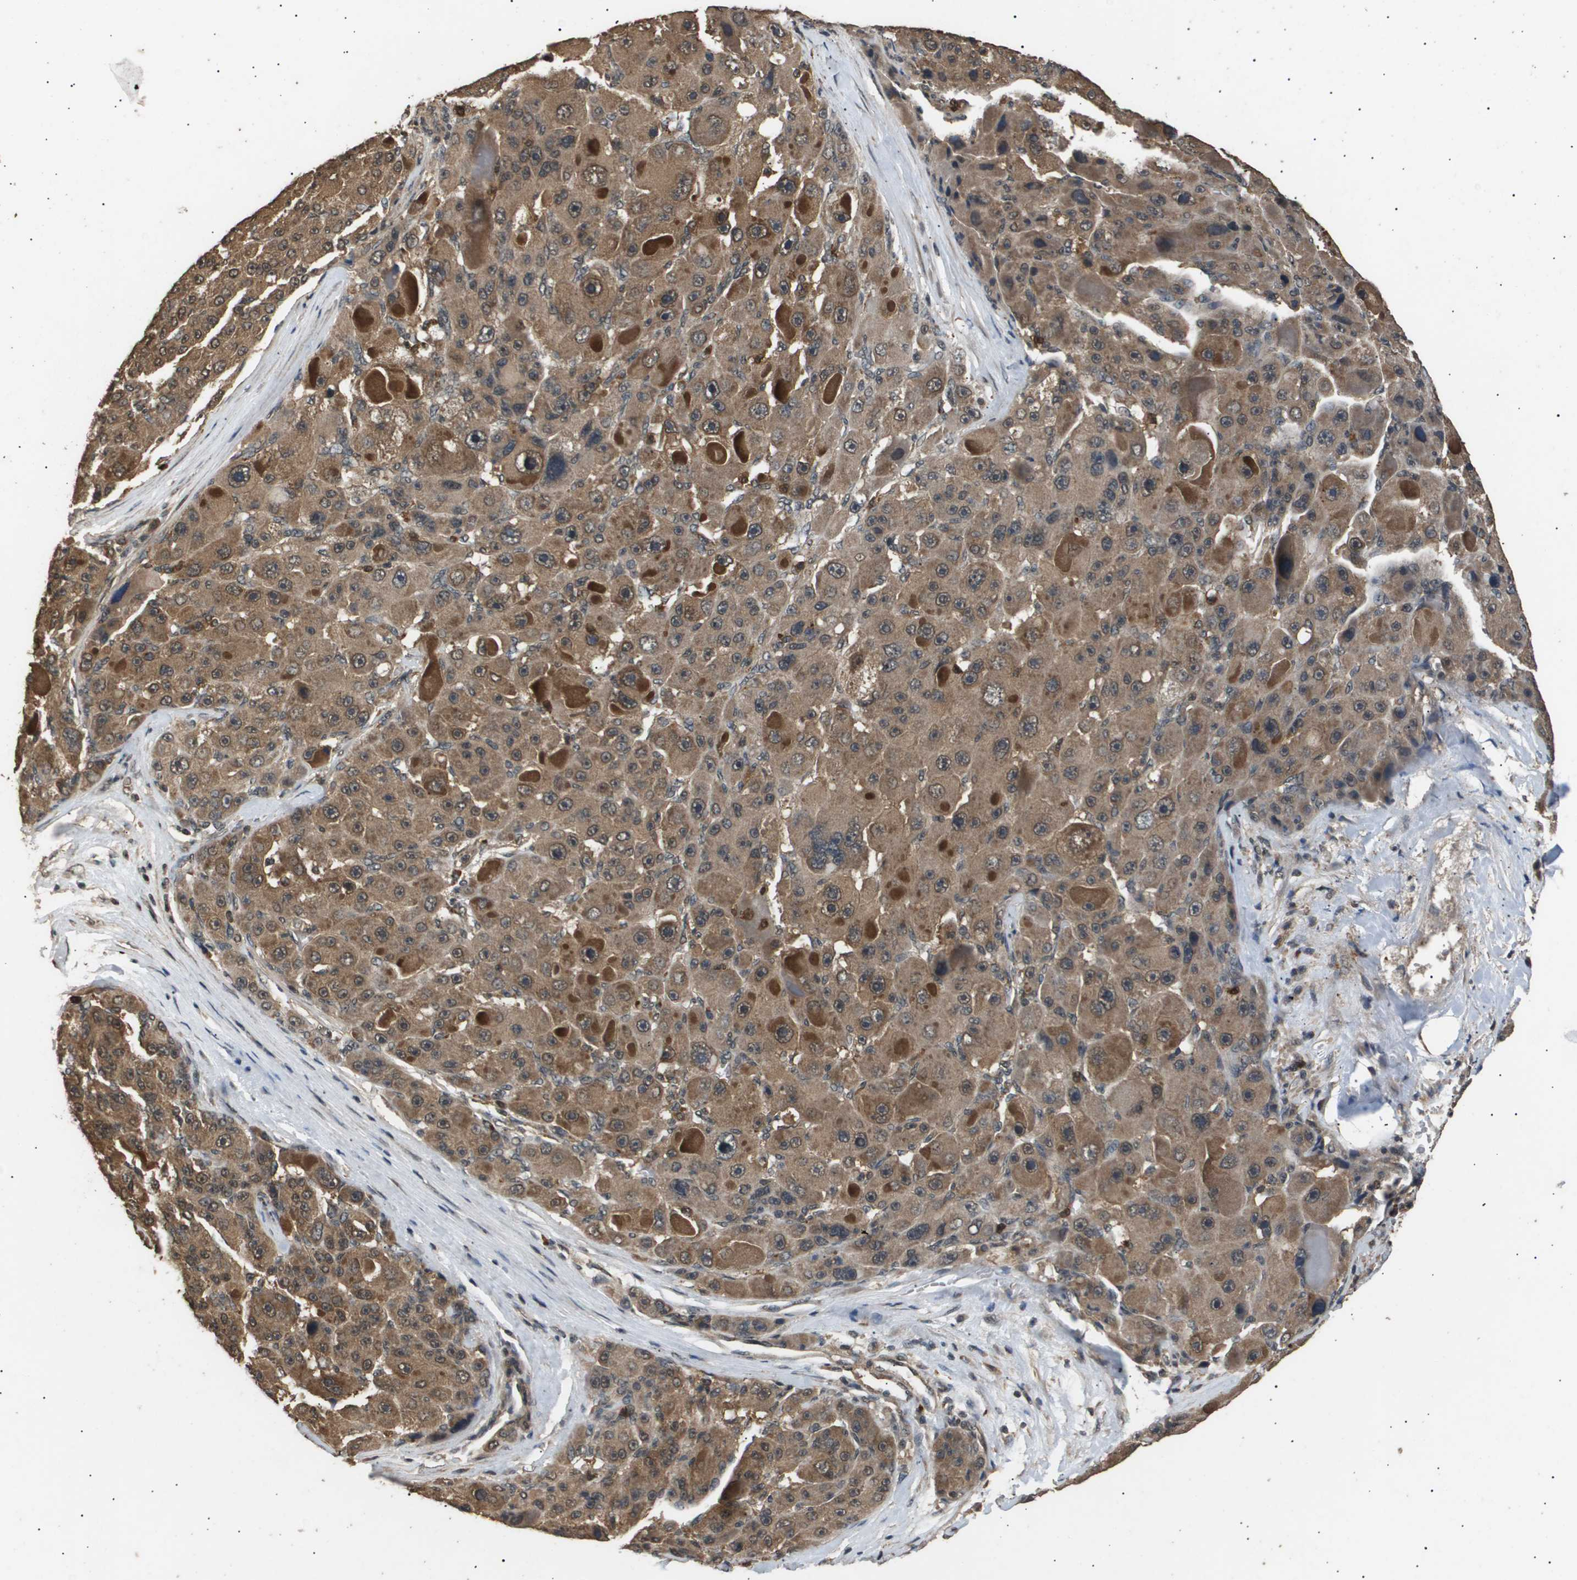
{"staining": {"intensity": "moderate", "quantity": ">75%", "location": "cytoplasmic/membranous"}, "tissue": "liver cancer", "cell_type": "Tumor cells", "image_type": "cancer", "snomed": [{"axis": "morphology", "description": "Carcinoma, Hepatocellular, NOS"}, {"axis": "topography", "description": "Liver"}], "caption": "Moderate cytoplasmic/membranous expression is seen in about >75% of tumor cells in liver cancer (hepatocellular carcinoma). (Brightfield microscopy of DAB IHC at high magnification).", "gene": "ING1", "patient": {"sex": "male", "age": 76}}